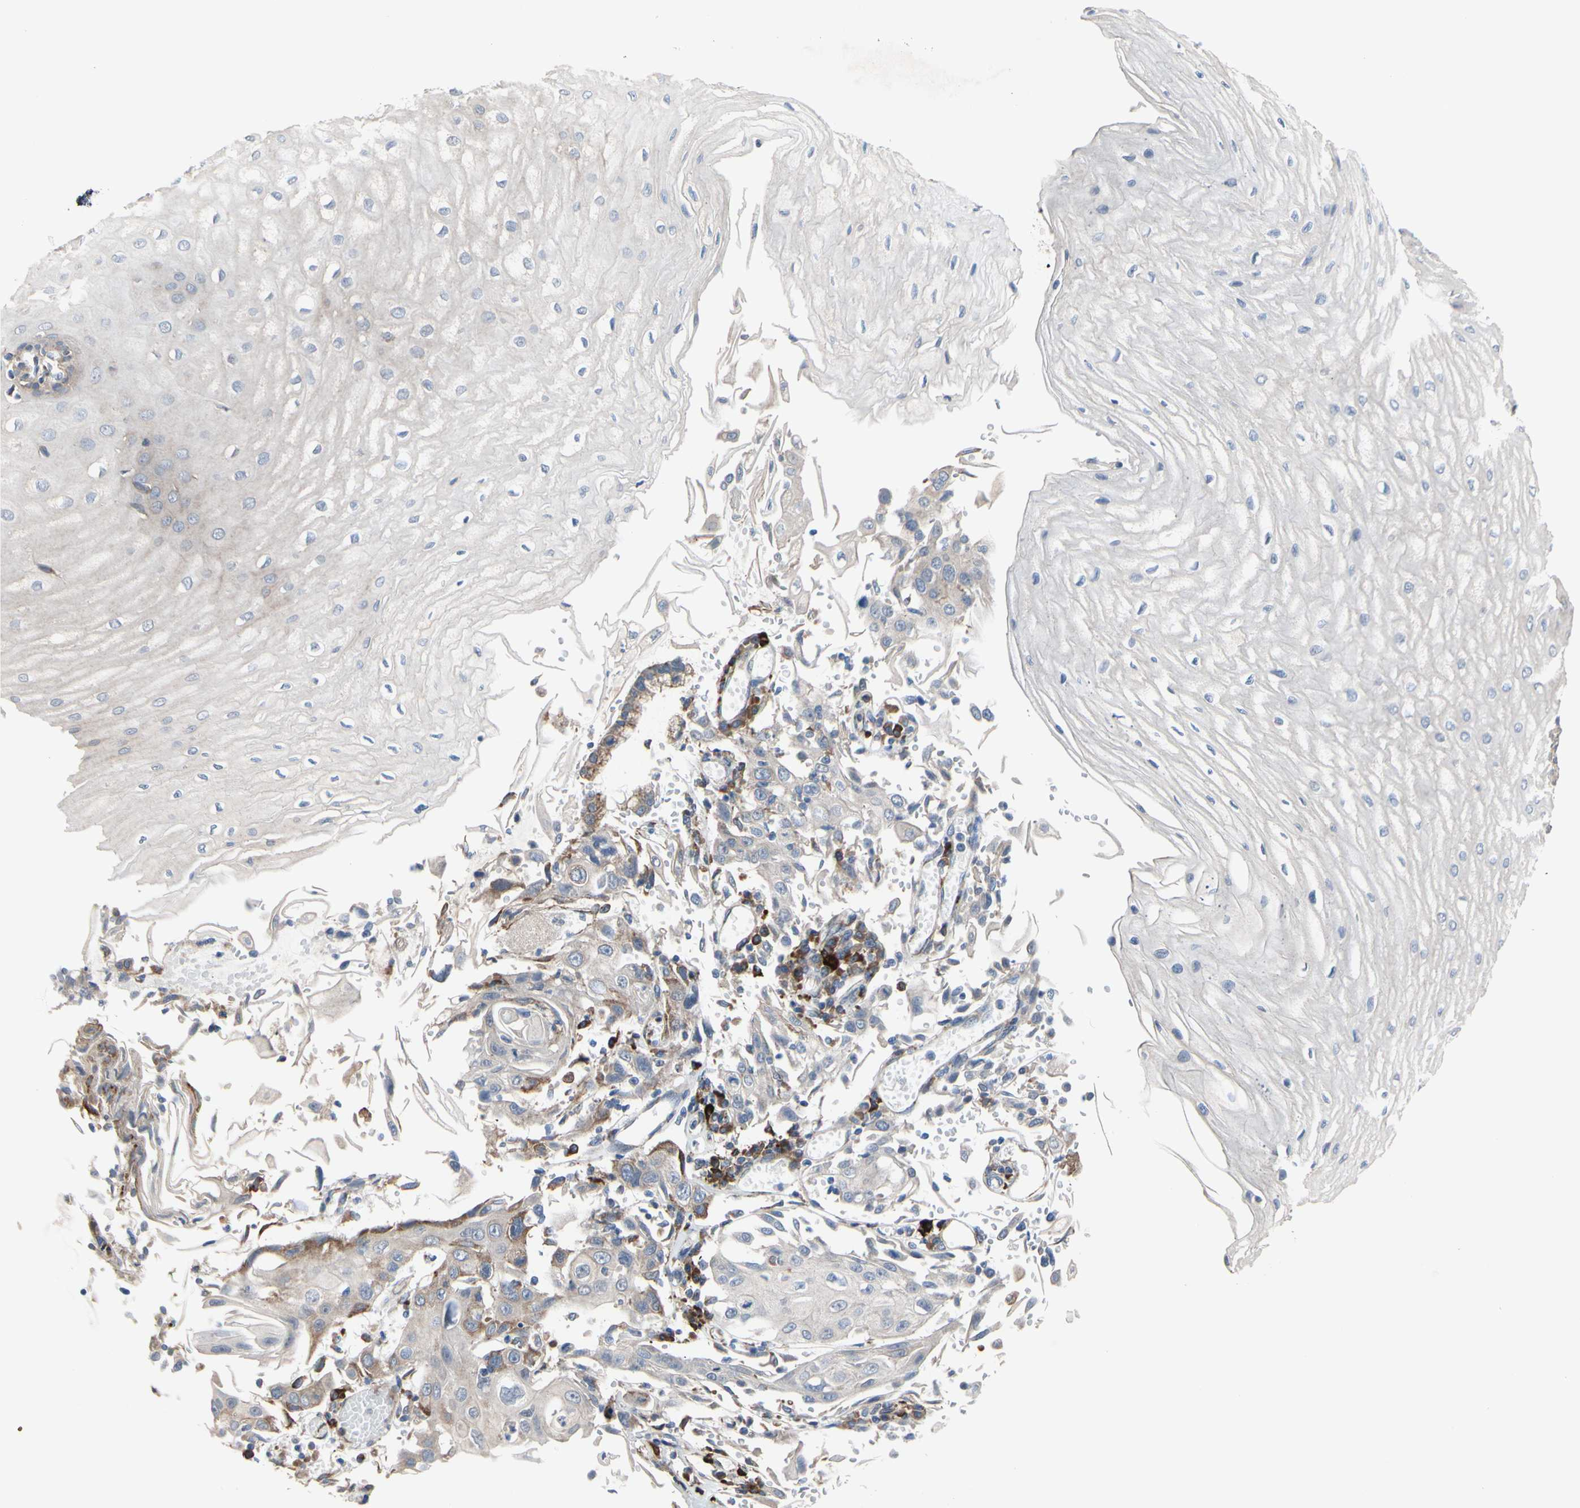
{"staining": {"intensity": "moderate", "quantity": "<25%", "location": "cytoplasmic/membranous"}, "tissue": "esophagus", "cell_type": "Squamous epithelial cells", "image_type": "normal", "snomed": [{"axis": "morphology", "description": "Normal tissue, NOS"}, {"axis": "morphology", "description": "Squamous cell carcinoma, NOS"}, {"axis": "topography", "description": "Esophagus"}], "caption": "This histopathology image exhibits IHC staining of unremarkable human esophagus, with low moderate cytoplasmic/membranous expression in about <25% of squamous epithelial cells.", "gene": "TTC14", "patient": {"sex": "male", "age": 65}}